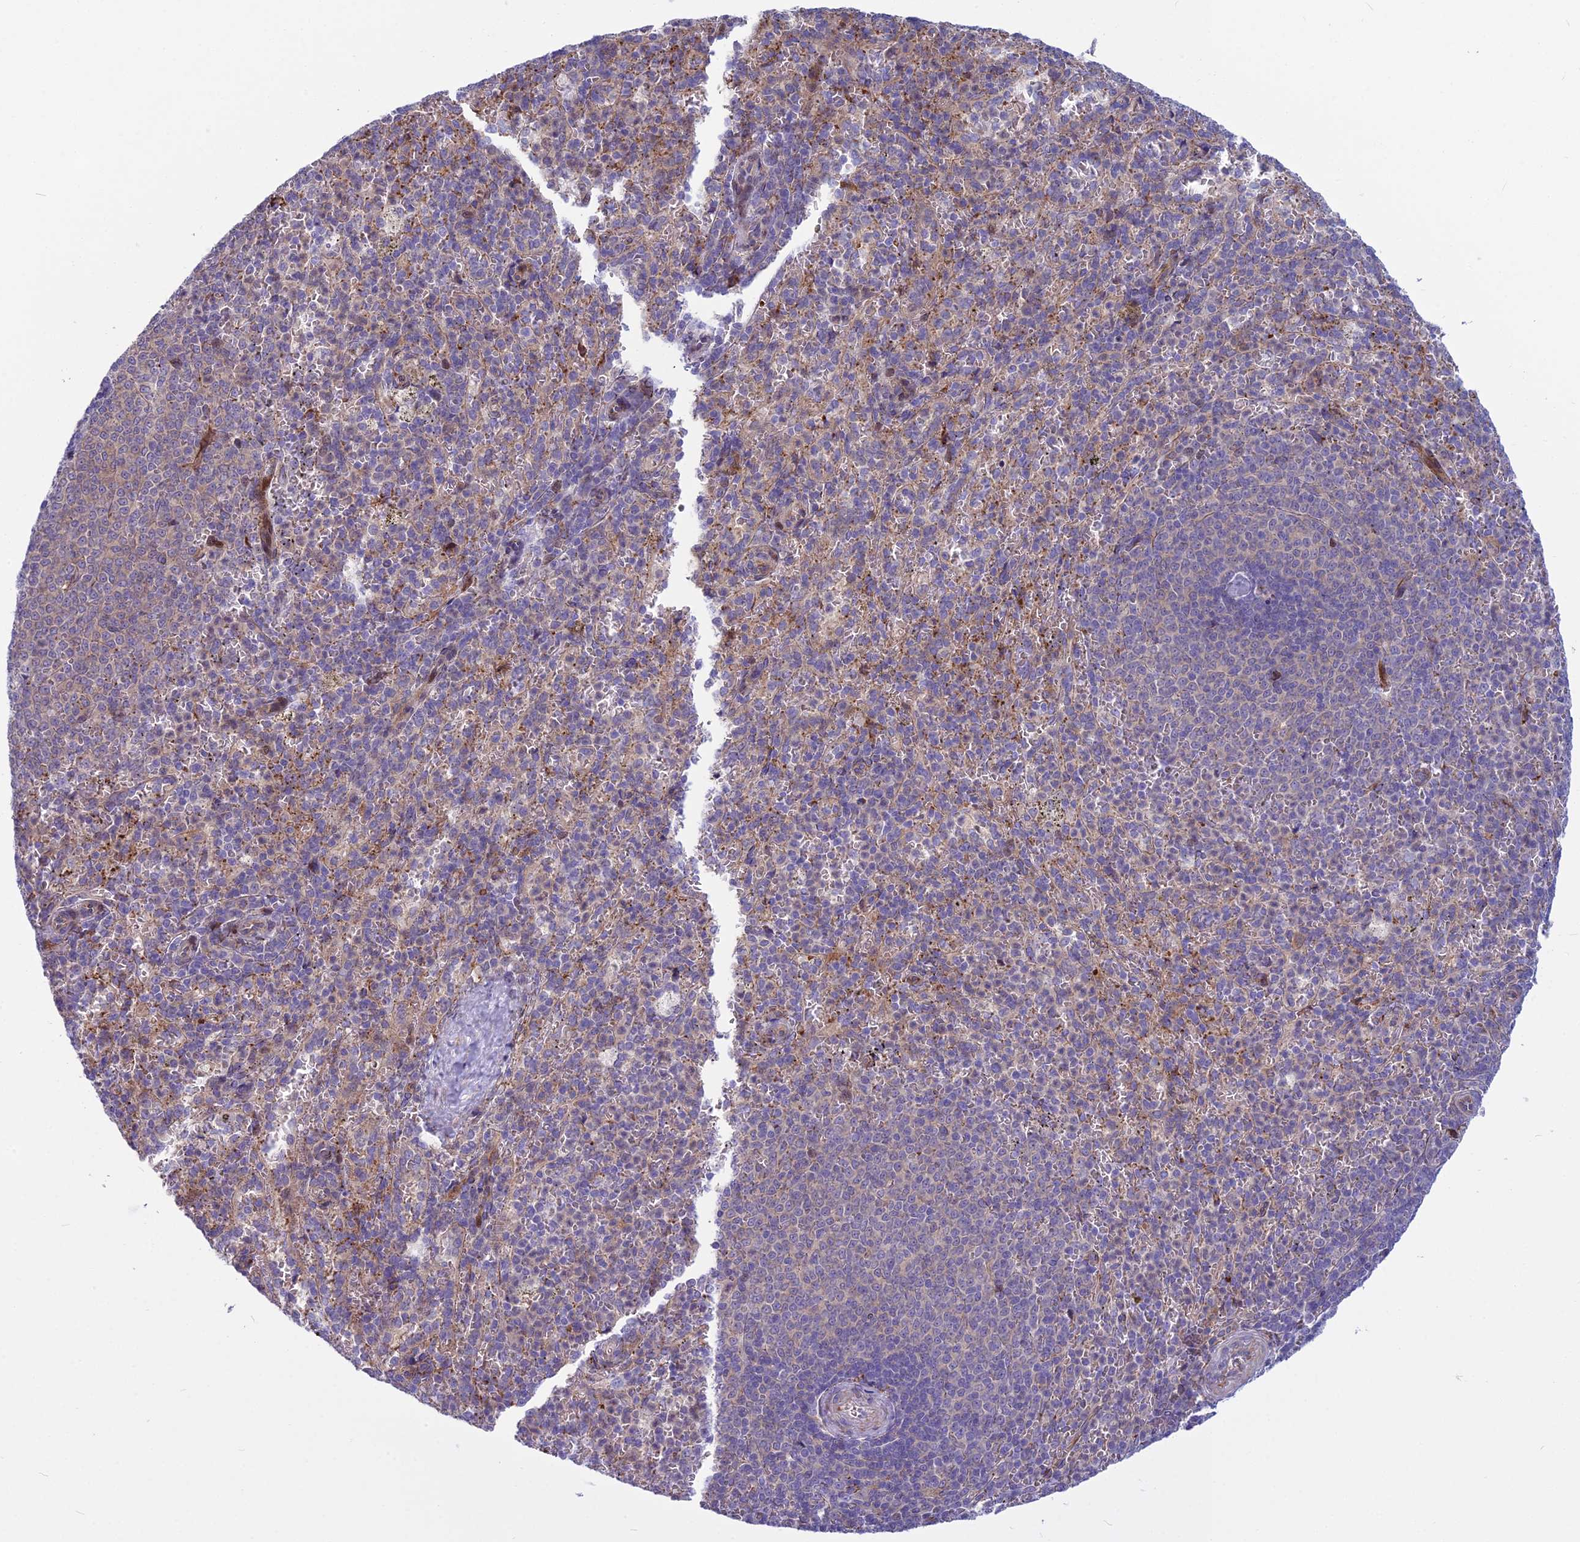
{"staining": {"intensity": "negative", "quantity": "none", "location": "none"}, "tissue": "spleen", "cell_type": "Cells in red pulp", "image_type": "normal", "snomed": [{"axis": "morphology", "description": "Normal tissue, NOS"}, {"axis": "topography", "description": "Spleen"}], "caption": "An IHC histopathology image of benign spleen is shown. There is no staining in cells in red pulp of spleen.", "gene": "PCDHB14", "patient": {"sex": "female", "age": 21}}